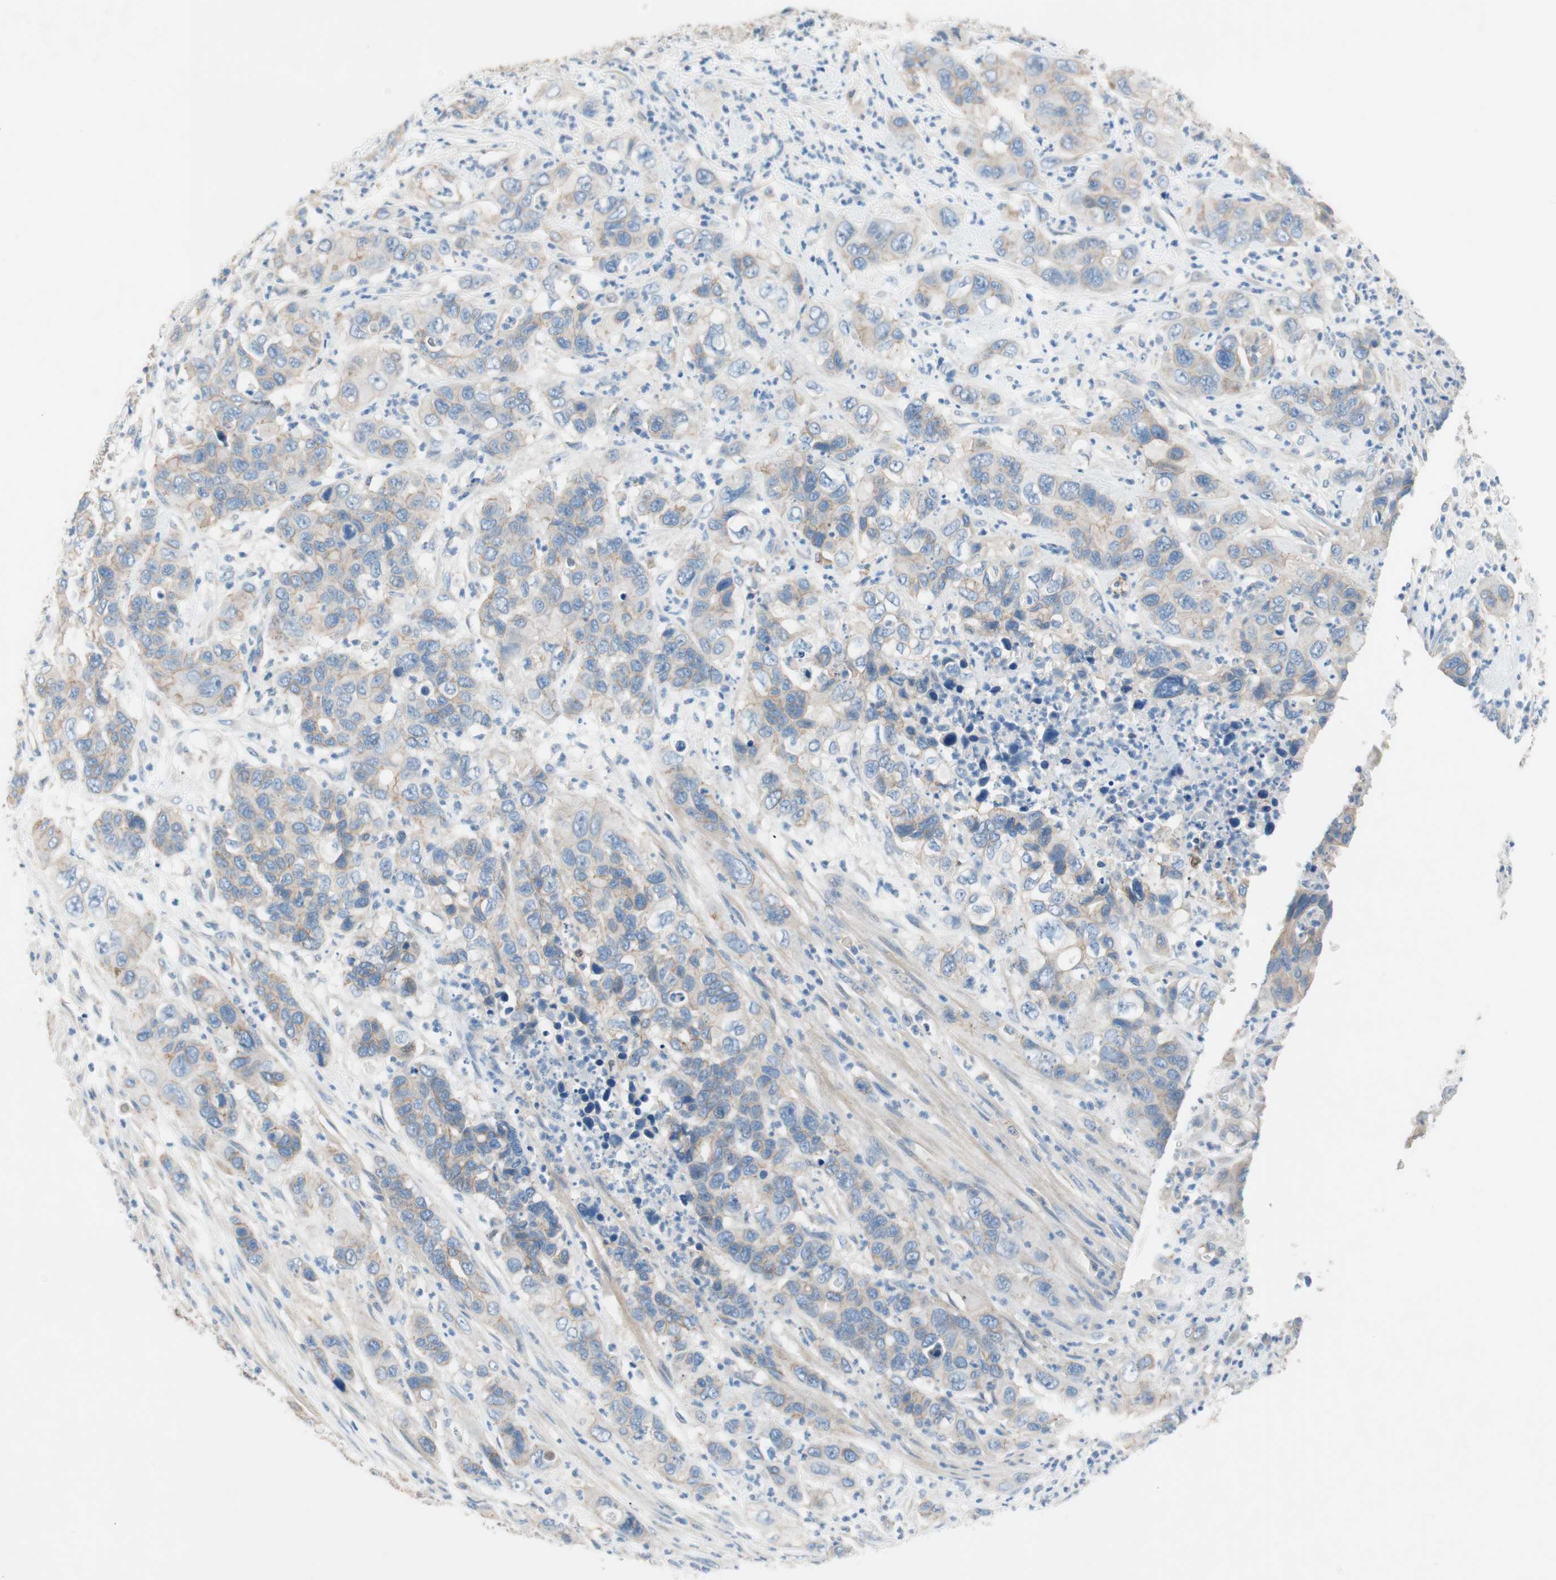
{"staining": {"intensity": "weak", "quantity": "<25%", "location": "cytoplasmic/membranous"}, "tissue": "pancreatic cancer", "cell_type": "Tumor cells", "image_type": "cancer", "snomed": [{"axis": "morphology", "description": "Adenocarcinoma, NOS"}, {"axis": "topography", "description": "Pancreas"}], "caption": "The micrograph exhibits no staining of tumor cells in adenocarcinoma (pancreatic).", "gene": "GLUL", "patient": {"sex": "female", "age": 71}}